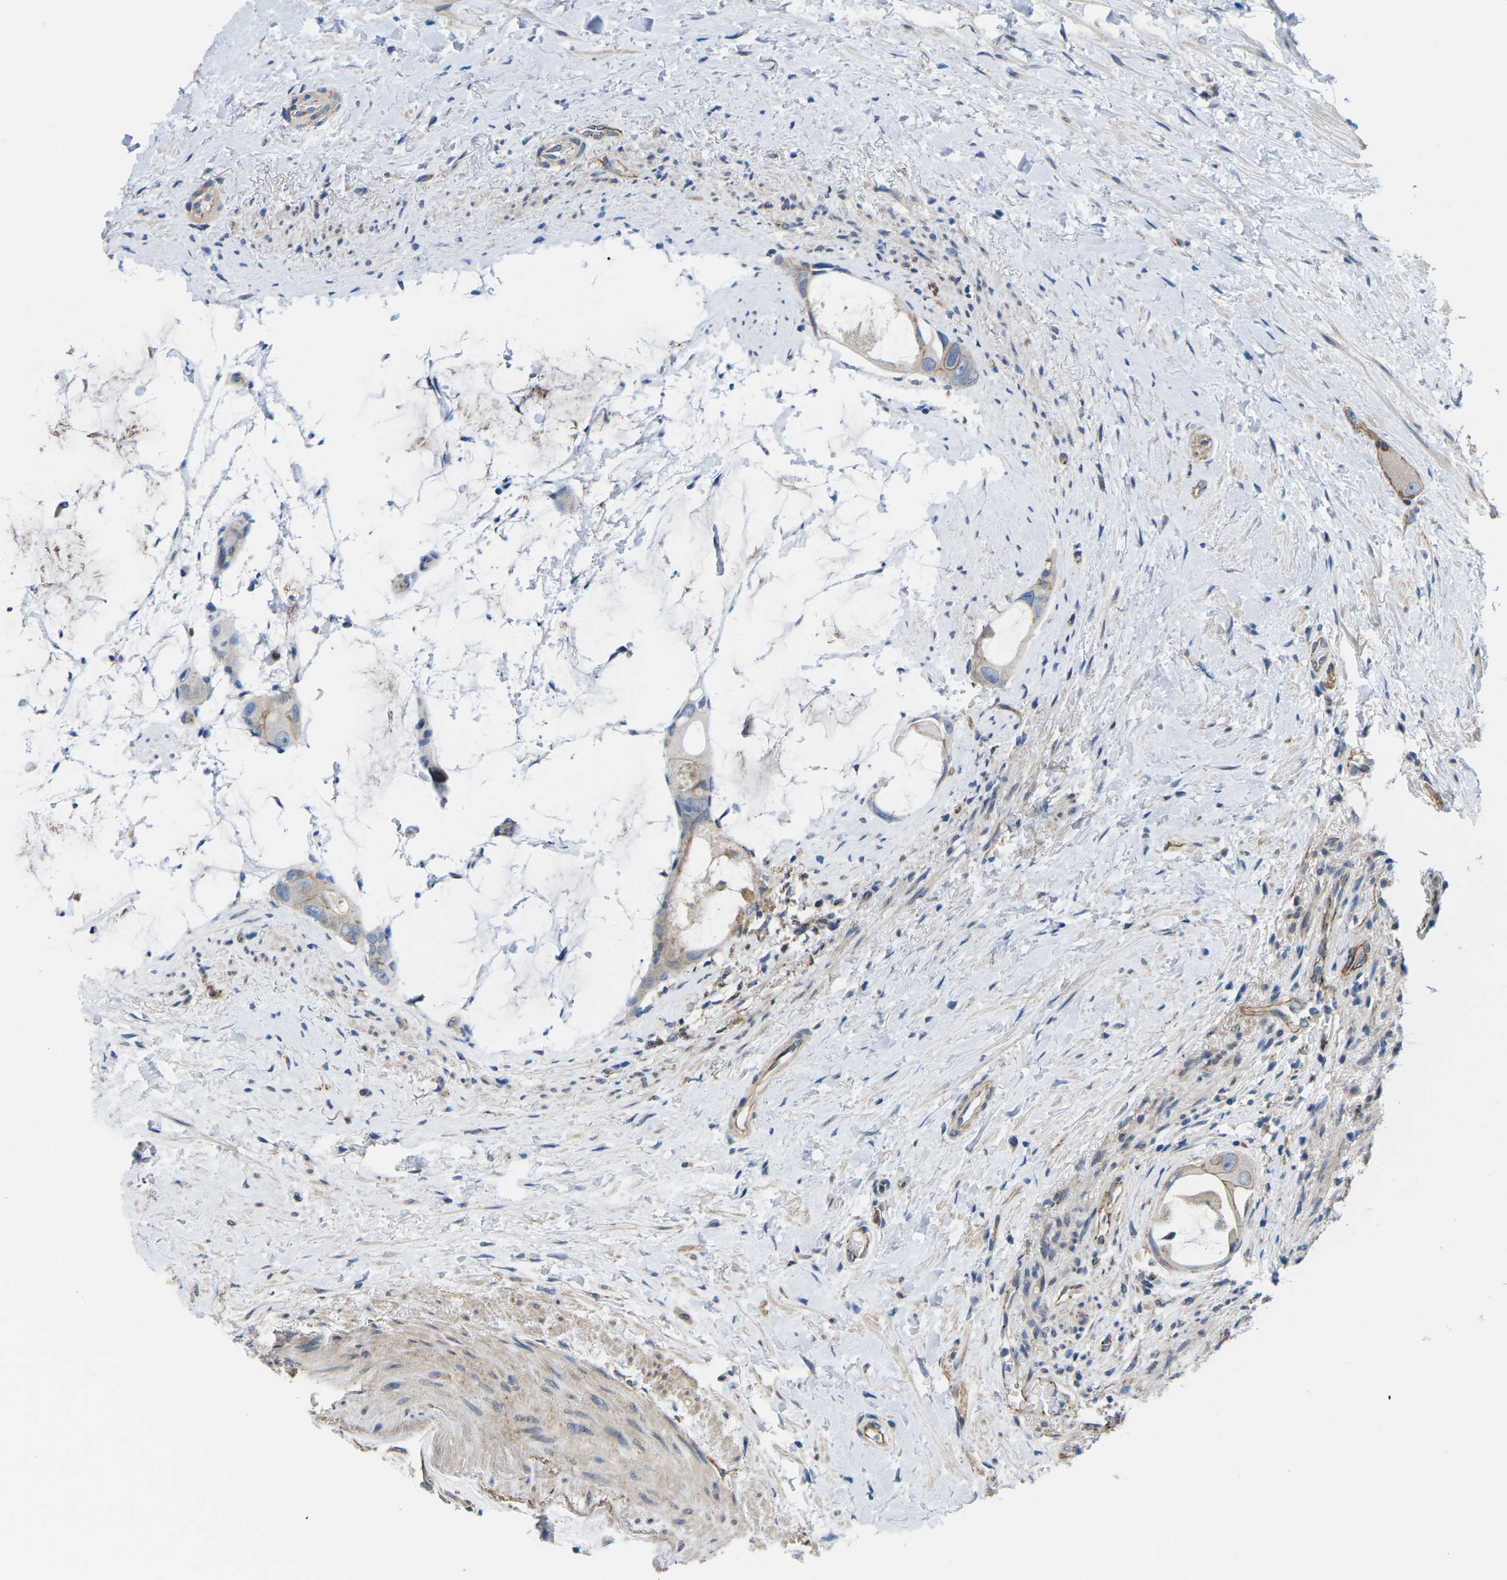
{"staining": {"intensity": "weak", "quantity": ">75%", "location": "cytoplasmic/membranous"}, "tissue": "colorectal cancer", "cell_type": "Tumor cells", "image_type": "cancer", "snomed": [{"axis": "morphology", "description": "Adenocarcinoma, NOS"}, {"axis": "topography", "description": "Rectum"}], "caption": "Immunohistochemistry of human adenocarcinoma (colorectal) demonstrates low levels of weak cytoplasmic/membranous positivity in about >75% of tumor cells.", "gene": "CTNND1", "patient": {"sex": "male", "age": 51}}